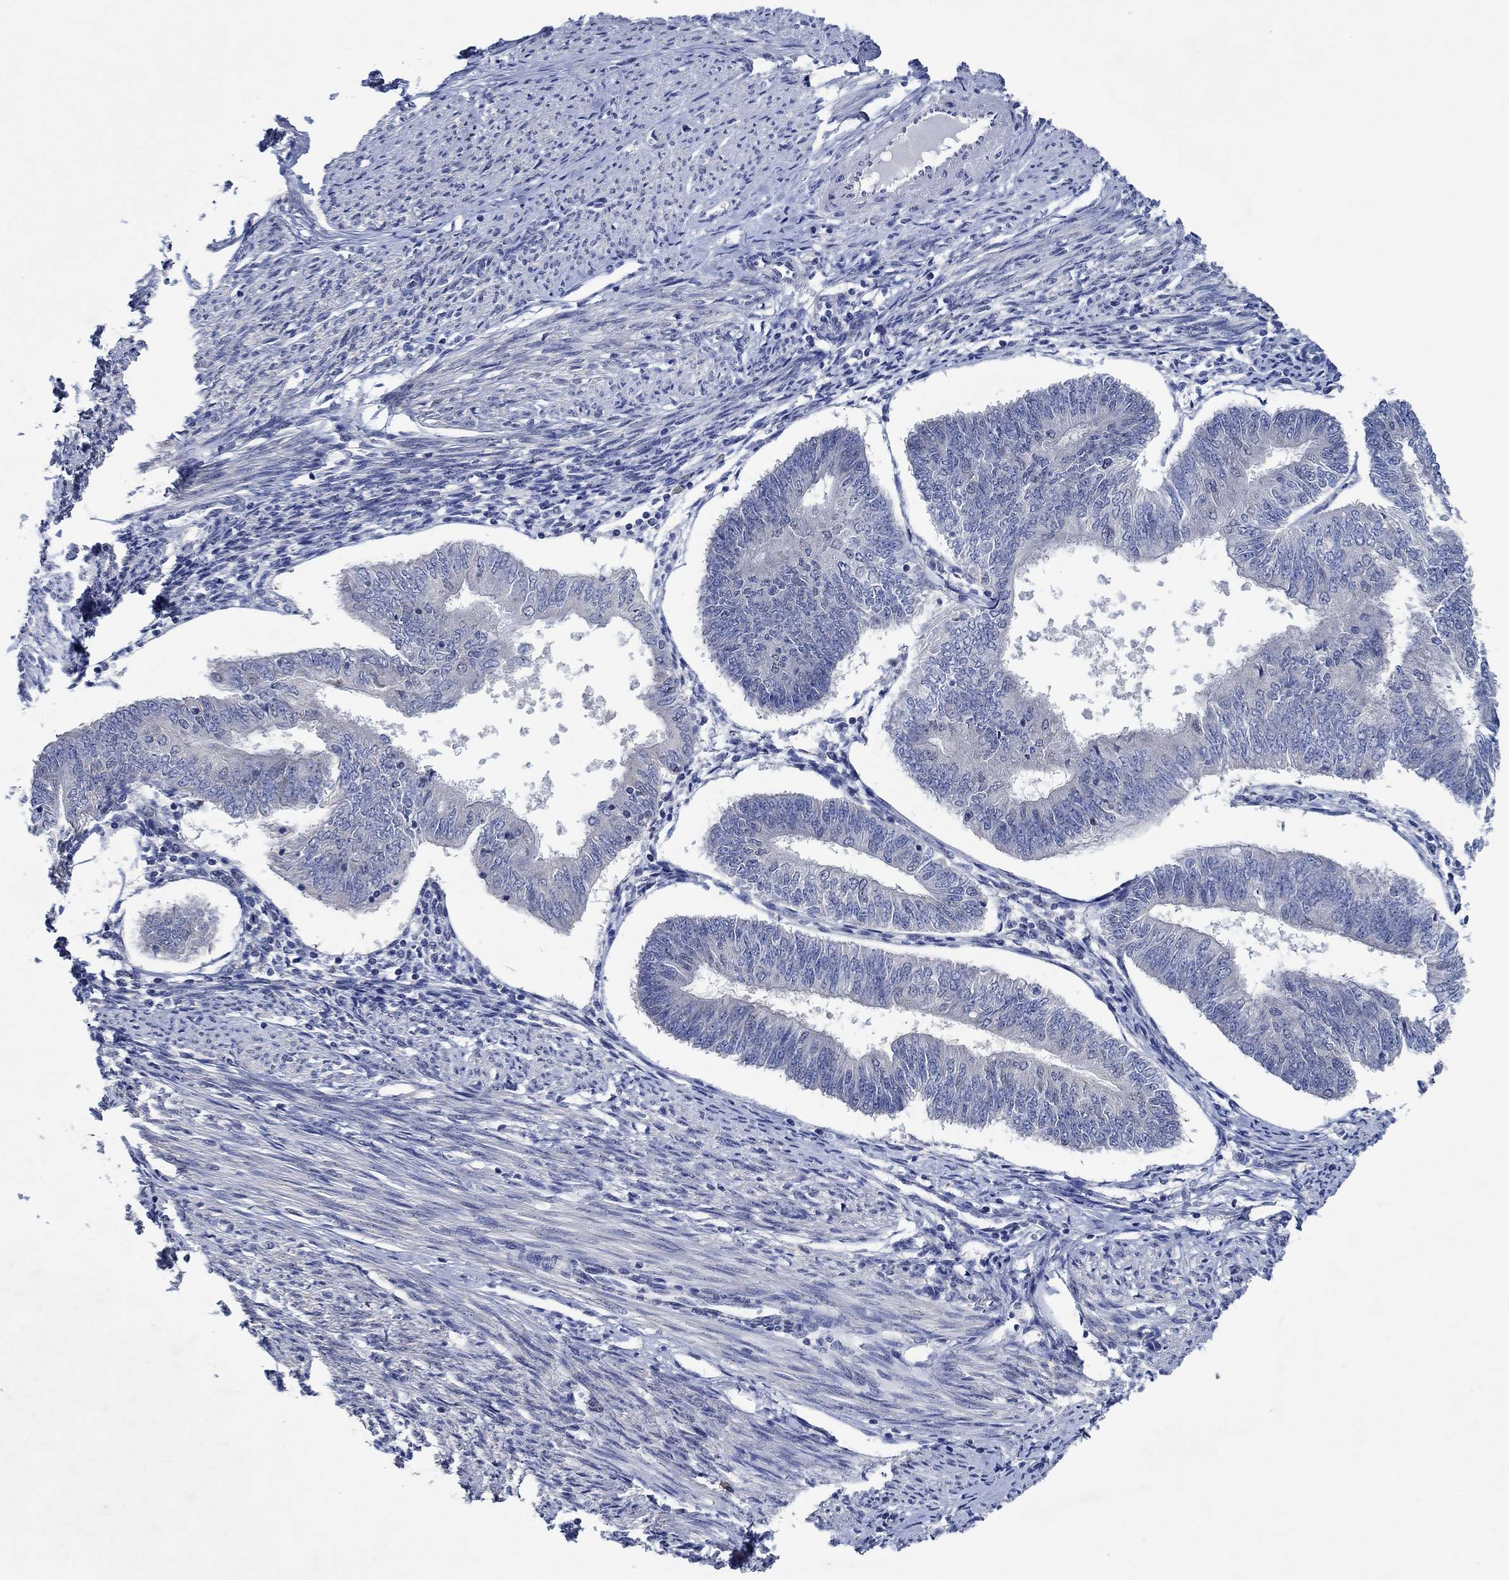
{"staining": {"intensity": "negative", "quantity": "none", "location": "none"}, "tissue": "endometrial cancer", "cell_type": "Tumor cells", "image_type": "cancer", "snomed": [{"axis": "morphology", "description": "Adenocarcinoma, NOS"}, {"axis": "topography", "description": "Endometrium"}], "caption": "IHC histopathology image of neoplastic tissue: human adenocarcinoma (endometrial) stained with DAB reveals no significant protein expression in tumor cells. (DAB (3,3'-diaminobenzidine) IHC with hematoxylin counter stain).", "gene": "PRRT3", "patient": {"sex": "female", "age": 58}}